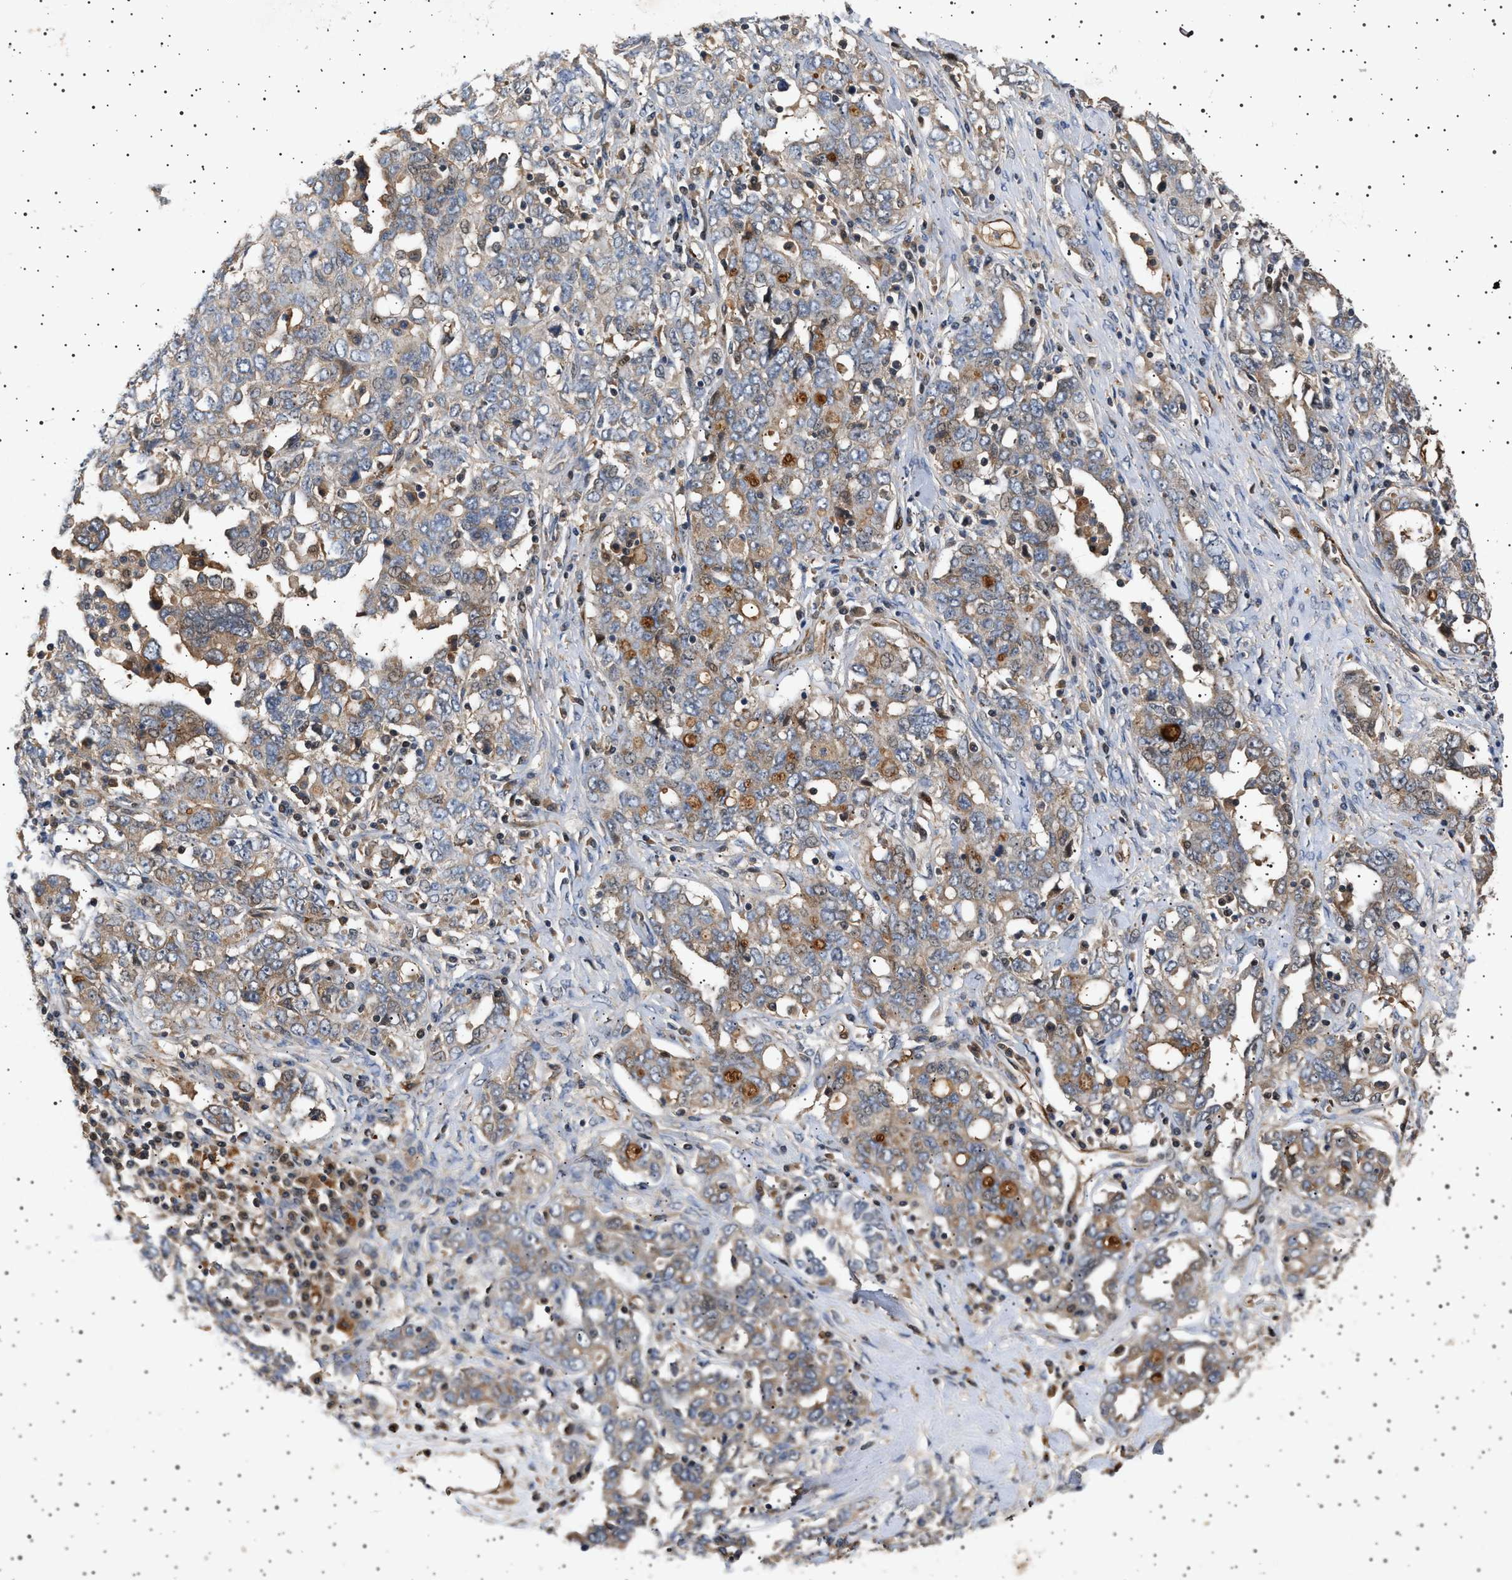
{"staining": {"intensity": "weak", "quantity": ">75%", "location": "cytoplasmic/membranous"}, "tissue": "ovarian cancer", "cell_type": "Tumor cells", "image_type": "cancer", "snomed": [{"axis": "morphology", "description": "Carcinoma, endometroid"}, {"axis": "topography", "description": "Ovary"}], "caption": "Ovarian cancer (endometroid carcinoma) tissue exhibits weak cytoplasmic/membranous expression in about >75% of tumor cells, visualized by immunohistochemistry.", "gene": "GUCY1B1", "patient": {"sex": "female", "age": 62}}